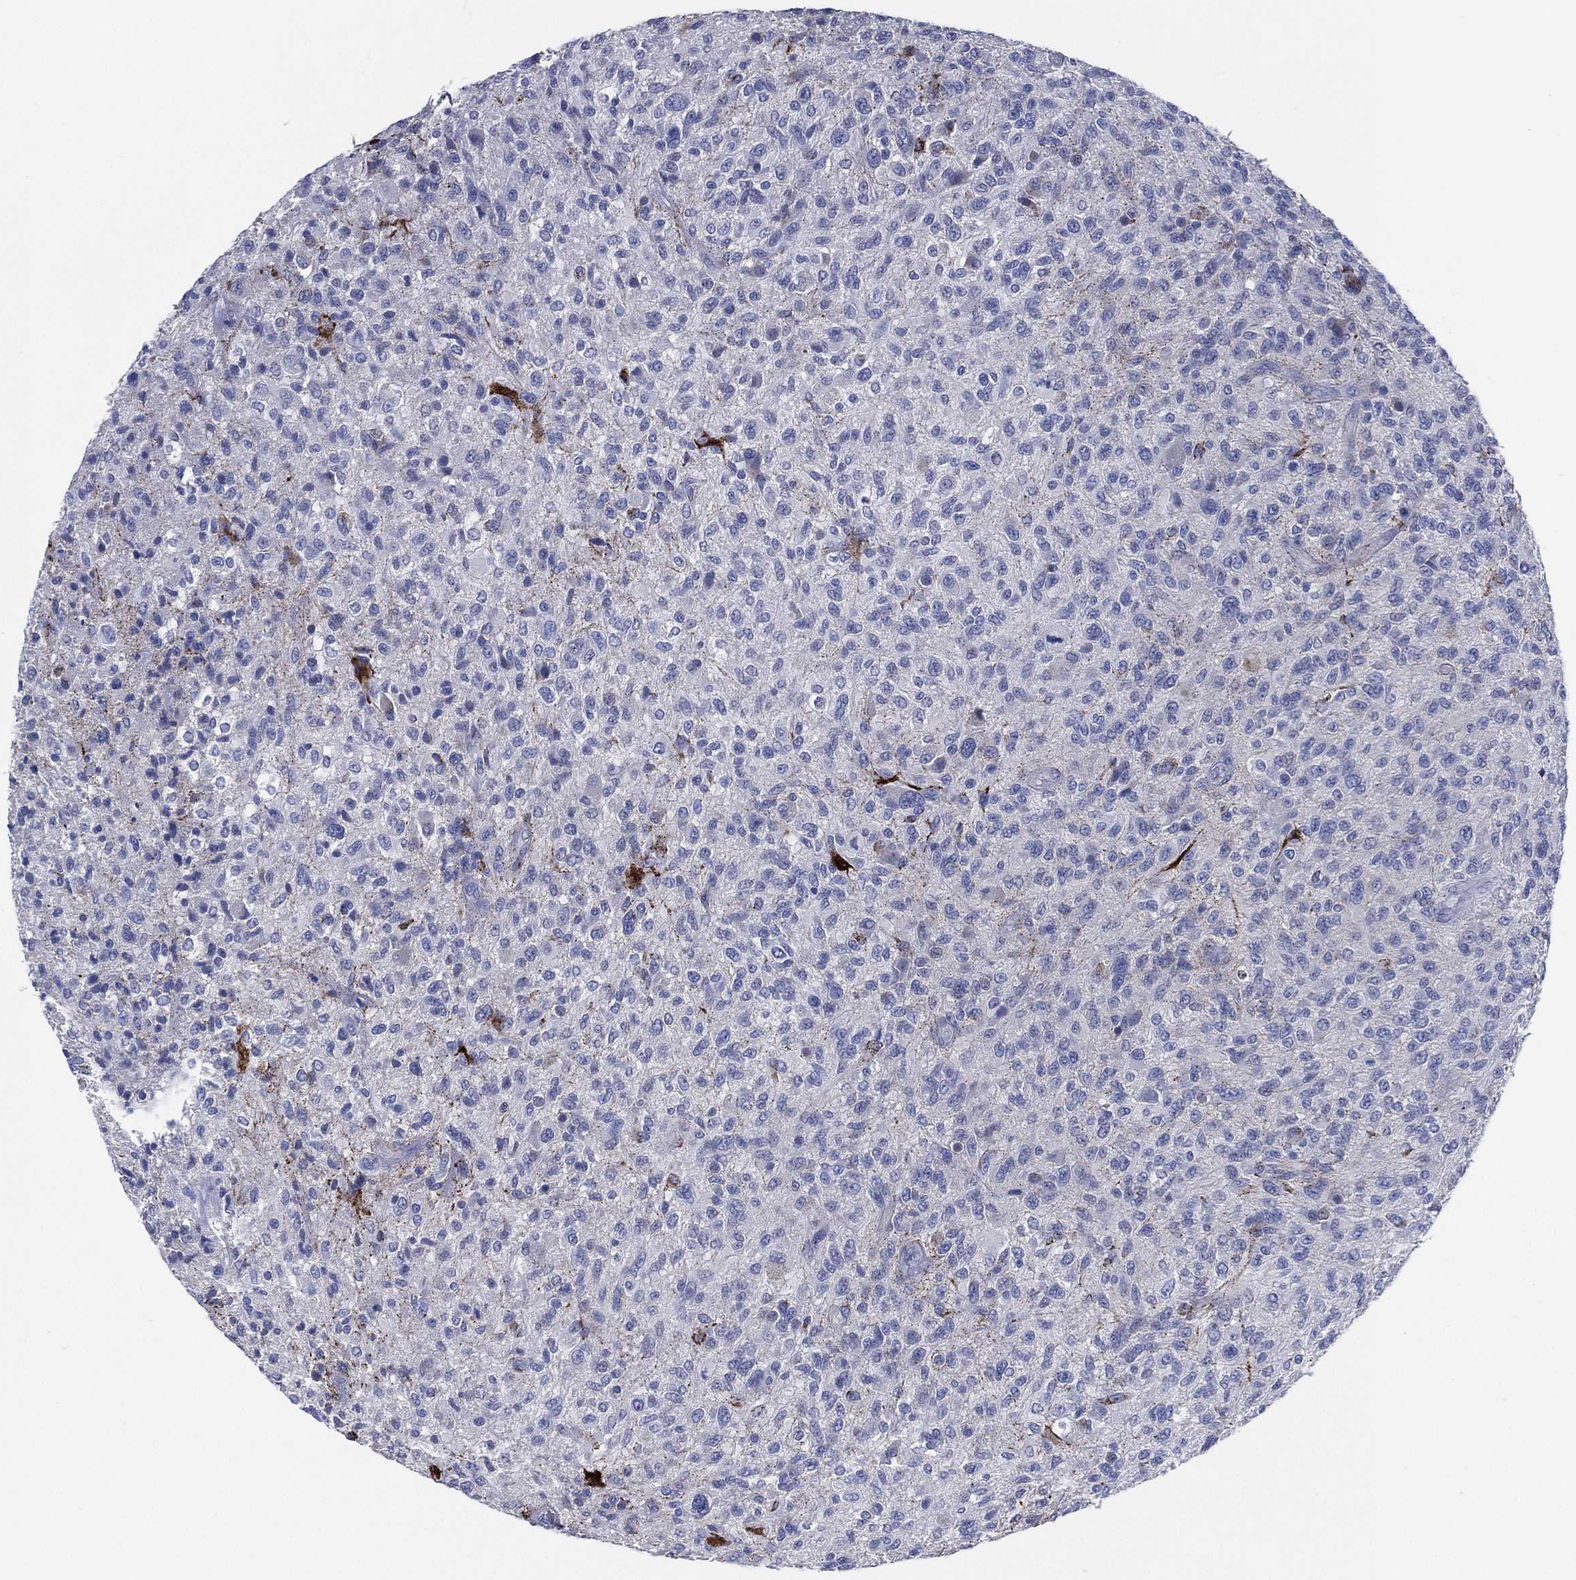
{"staining": {"intensity": "negative", "quantity": "none", "location": "none"}, "tissue": "glioma", "cell_type": "Tumor cells", "image_type": "cancer", "snomed": [{"axis": "morphology", "description": "Glioma, malignant, High grade"}, {"axis": "topography", "description": "Brain"}], "caption": "There is no significant staining in tumor cells of glioma. The staining was performed using DAB (3,3'-diaminobenzidine) to visualize the protein expression in brown, while the nuclei were stained in blue with hematoxylin (Magnification: 20x).", "gene": "C5orf46", "patient": {"sex": "male", "age": 47}}